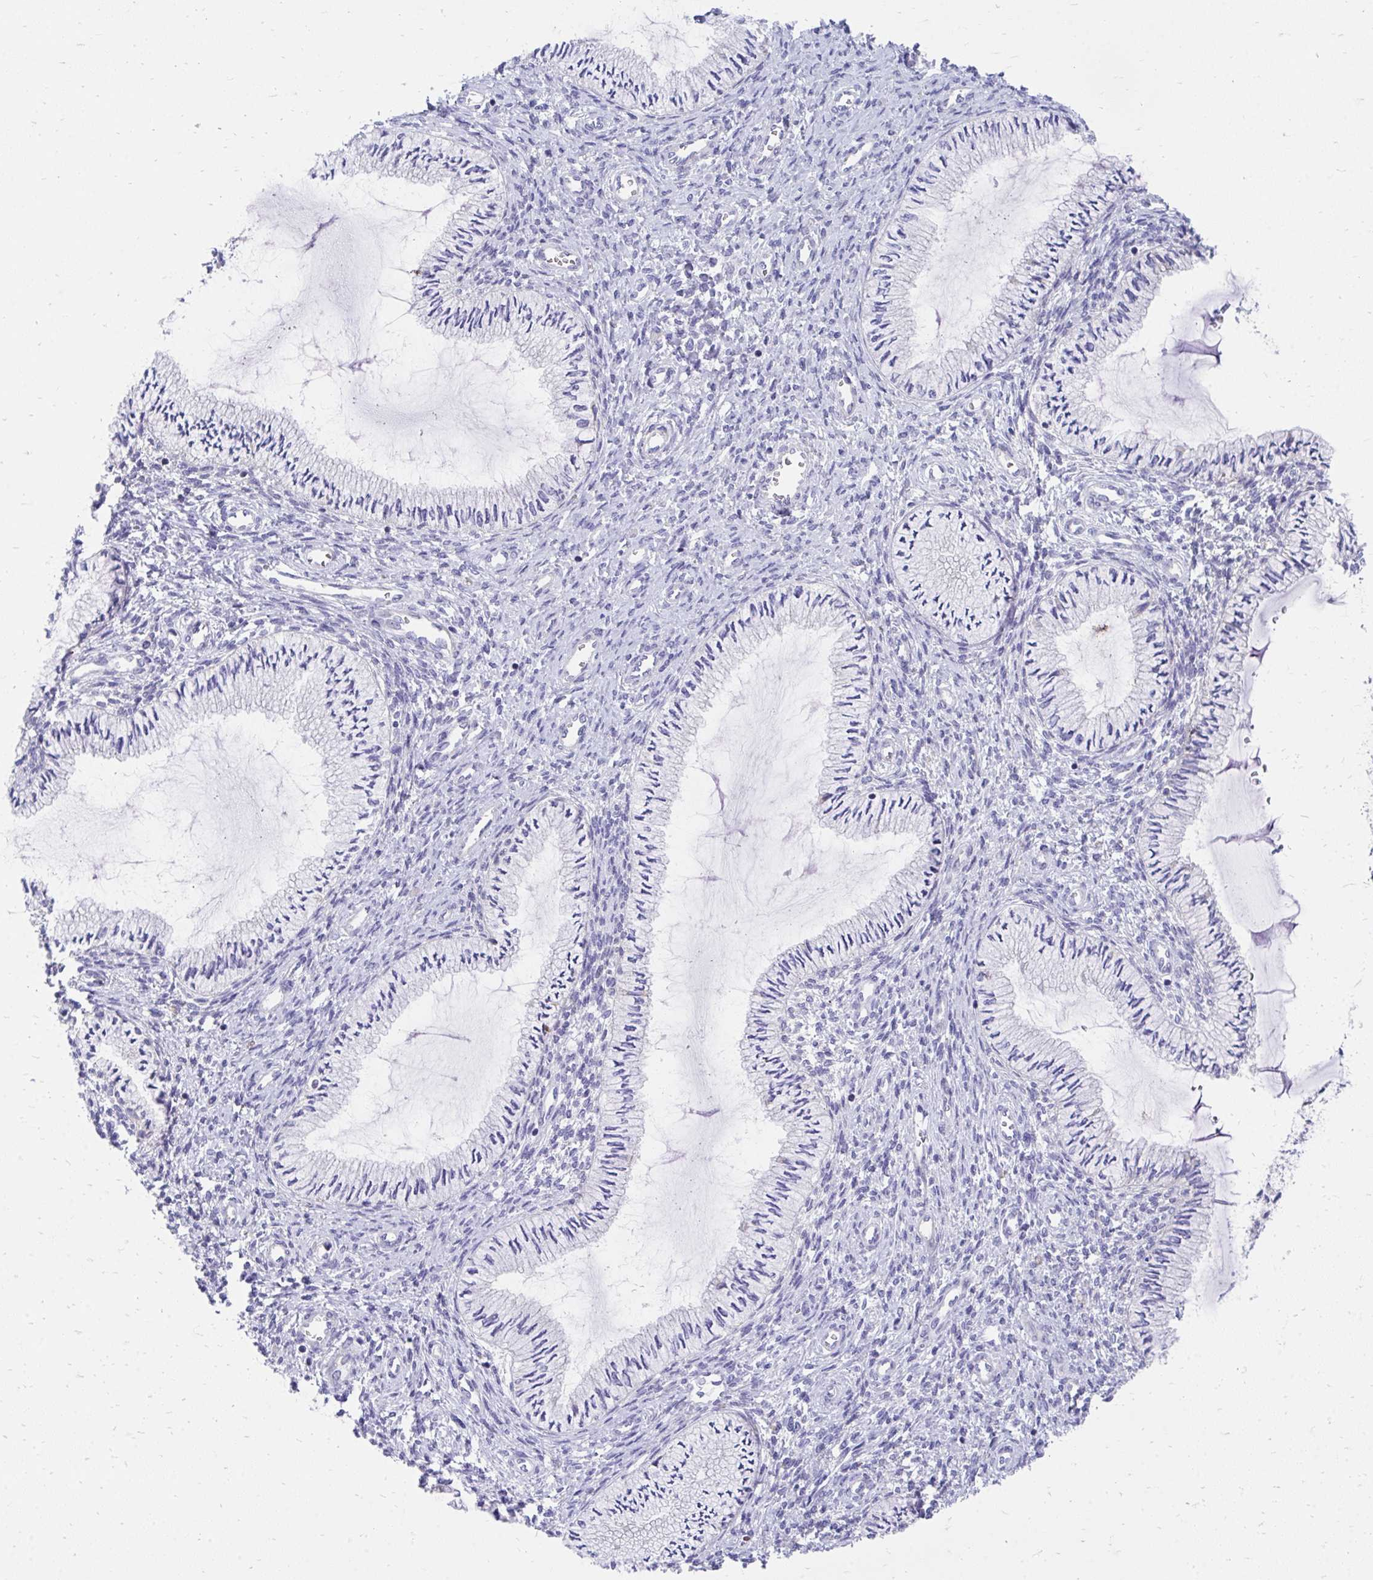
{"staining": {"intensity": "negative", "quantity": "none", "location": "none"}, "tissue": "cervix", "cell_type": "Glandular cells", "image_type": "normal", "snomed": [{"axis": "morphology", "description": "Normal tissue, NOS"}, {"axis": "topography", "description": "Cervix"}], "caption": "IHC photomicrograph of unremarkable cervix: human cervix stained with DAB (3,3'-diaminobenzidine) exhibits no significant protein expression in glandular cells. The staining is performed using DAB (3,3'-diaminobenzidine) brown chromogen with nuclei counter-stained in using hematoxylin.", "gene": "FHIP1B", "patient": {"sex": "female", "age": 24}}